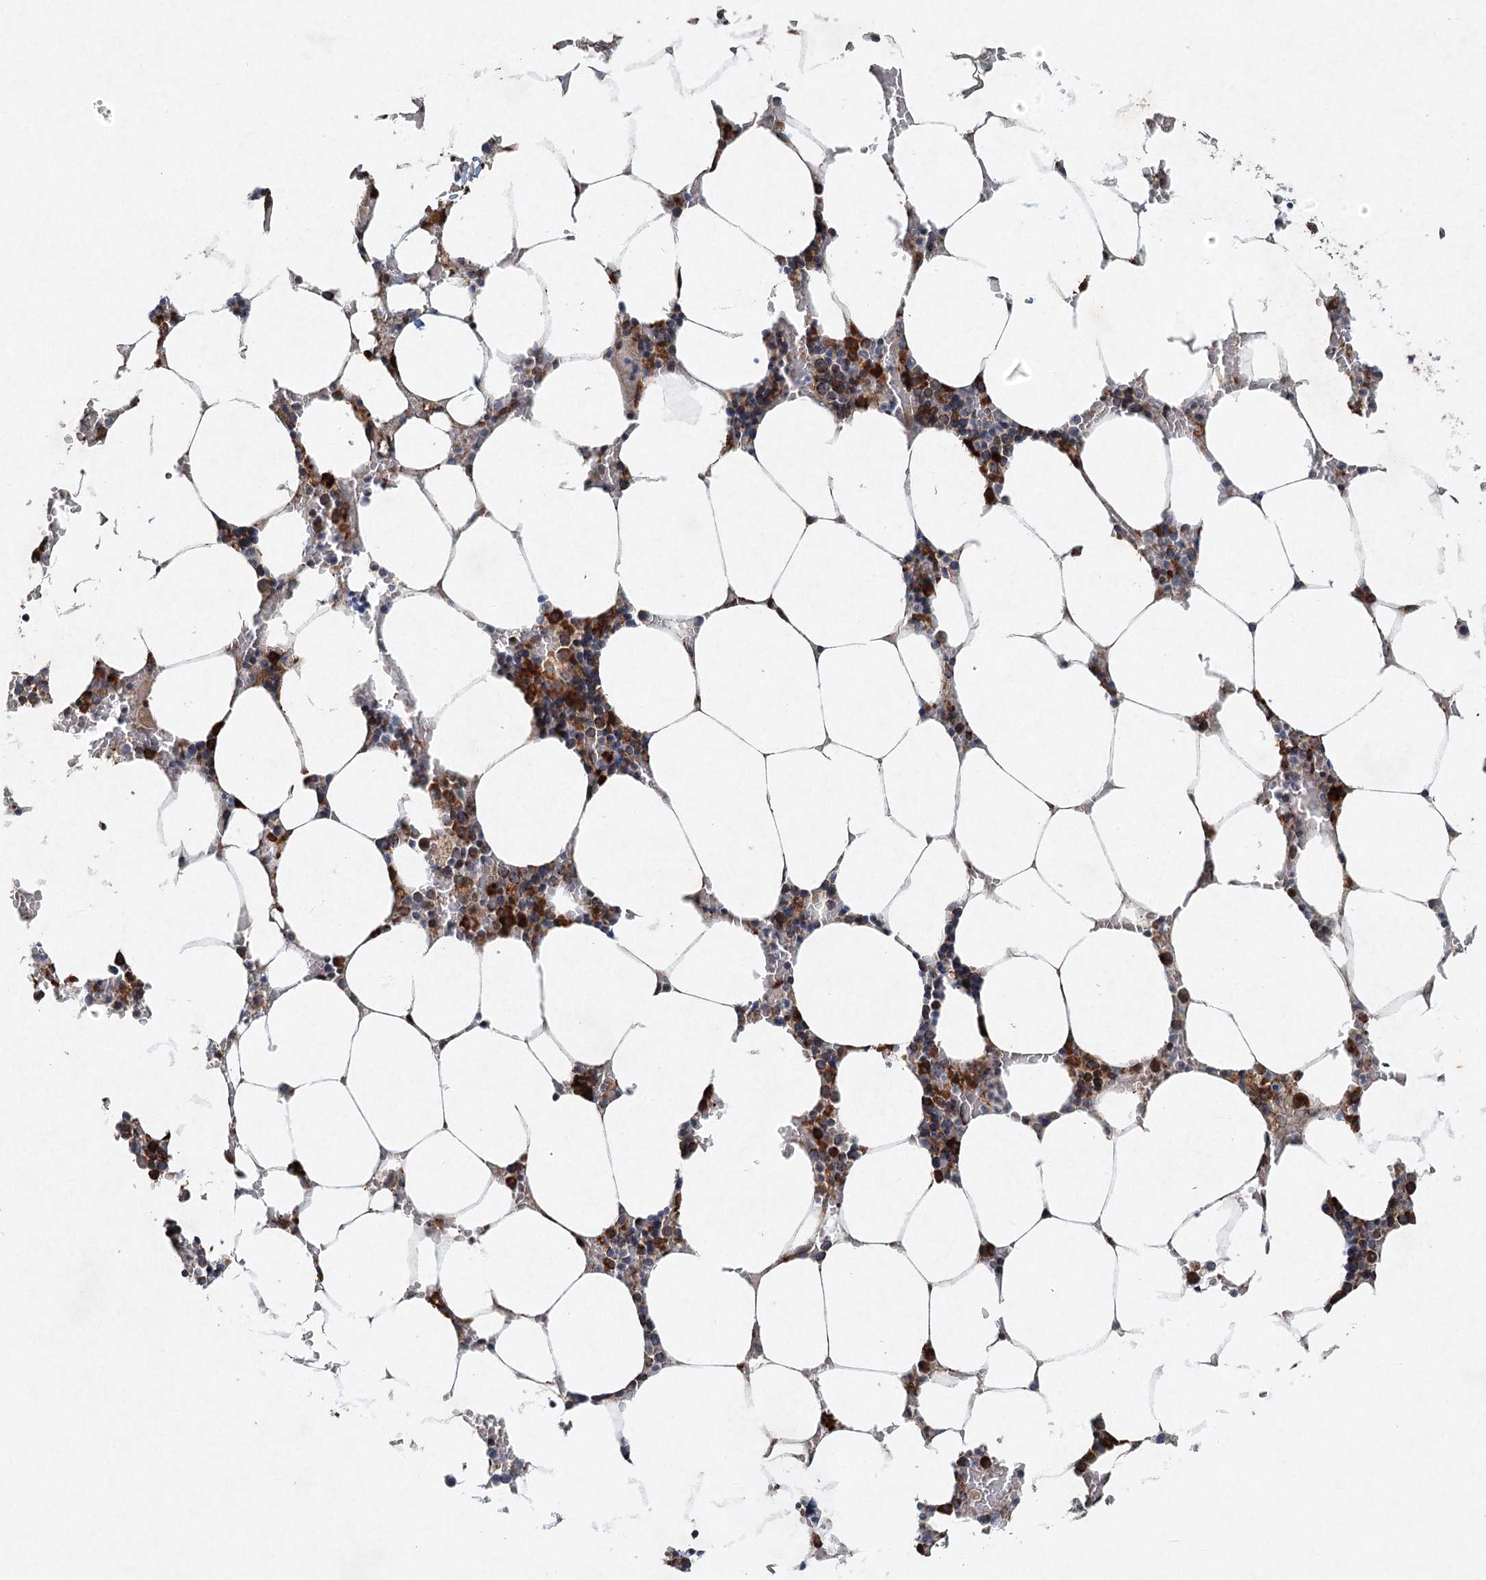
{"staining": {"intensity": "strong", "quantity": "25%-75%", "location": "cytoplasmic/membranous"}, "tissue": "bone marrow", "cell_type": "Hematopoietic cells", "image_type": "normal", "snomed": [{"axis": "morphology", "description": "Normal tissue, NOS"}, {"axis": "topography", "description": "Bone marrow"}], "caption": "Immunohistochemical staining of normal bone marrow reveals 25%-75% levels of strong cytoplasmic/membranous protein positivity in approximately 25%-75% of hematopoietic cells. Nuclei are stained in blue.", "gene": "SRPX2", "patient": {"sex": "male", "age": 70}}